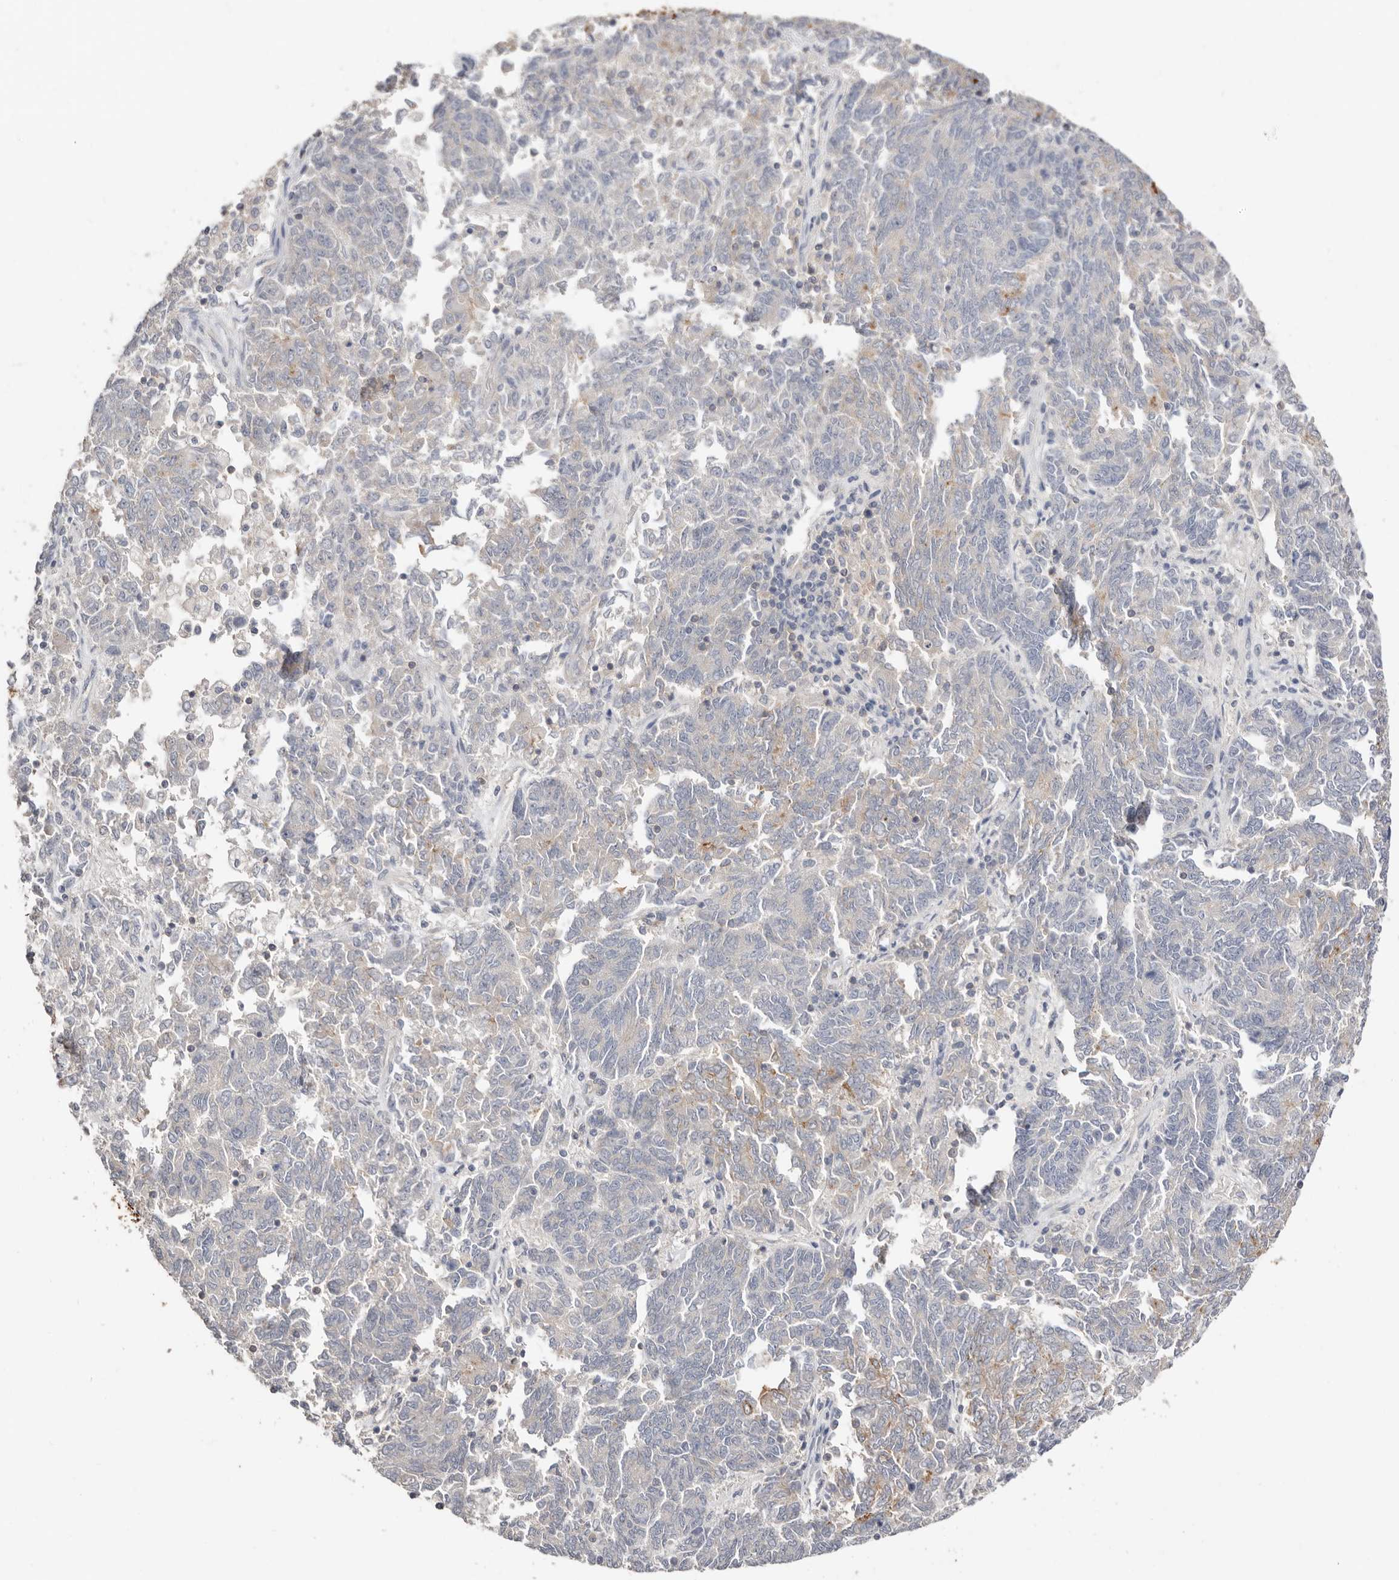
{"staining": {"intensity": "negative", "quantity": "none", "location": "none"}, "tissue": "endometrial cancer", "cell_type": "Tumor cells", "image_type": "cancer", "snomed": [{"axis": "morphology", "description": "Adenocarcinoma, NOS"}, {"axis": "topography", "description": "Endometrium"}], "caption": "Immunohistochemical staining of human endometrial cancer (adenocarcinoma) reveals no significant expression in tumor cells.", "gene": "S100A14", "patient": {"sex": "female", "age": 80}}